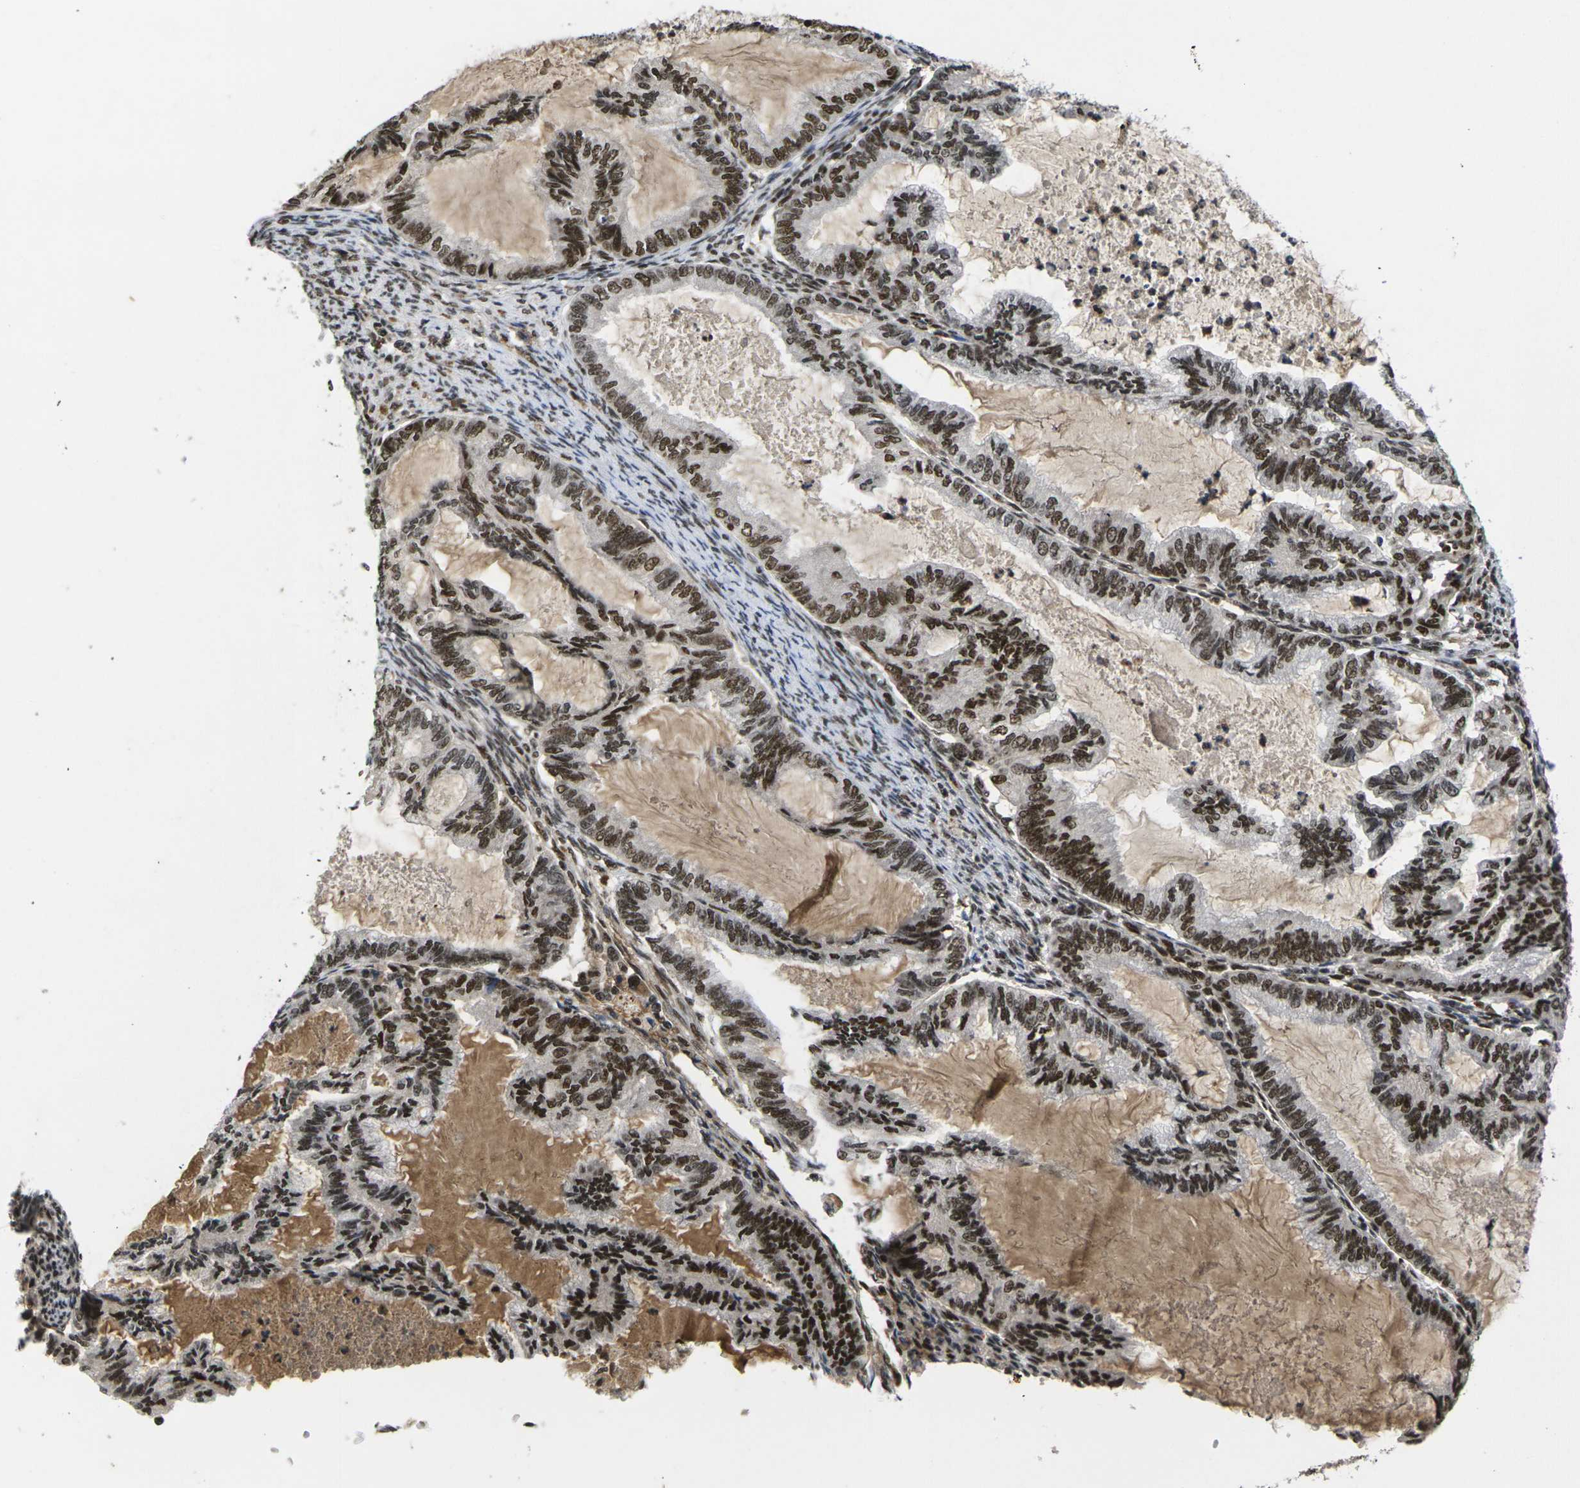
{"staining": {"intensity": "strong", "quantity": ">75%", "location": "nuclear"}, "tissue": "cervical cancer", "cell_type": "Tumor cells", "image_type": "cancer", "snomed": [{"axis": "morphology", "description": "Normal tissue, NOS"}, {"axis": "morphology", "description": "Adenocarcinoma, NOS"}, {"axis": "topography", "description": "Cervix"}, {"axis": "topography", "description": "Endometrium"}], "caption": "About >75% of tumor cells in cervical cancer demonstrate strong nuclear protein expression as visualized by brown immunohistochemical staining.", "gene": "GTF2E1", "patient": {"sex": "female", "age": 86}}